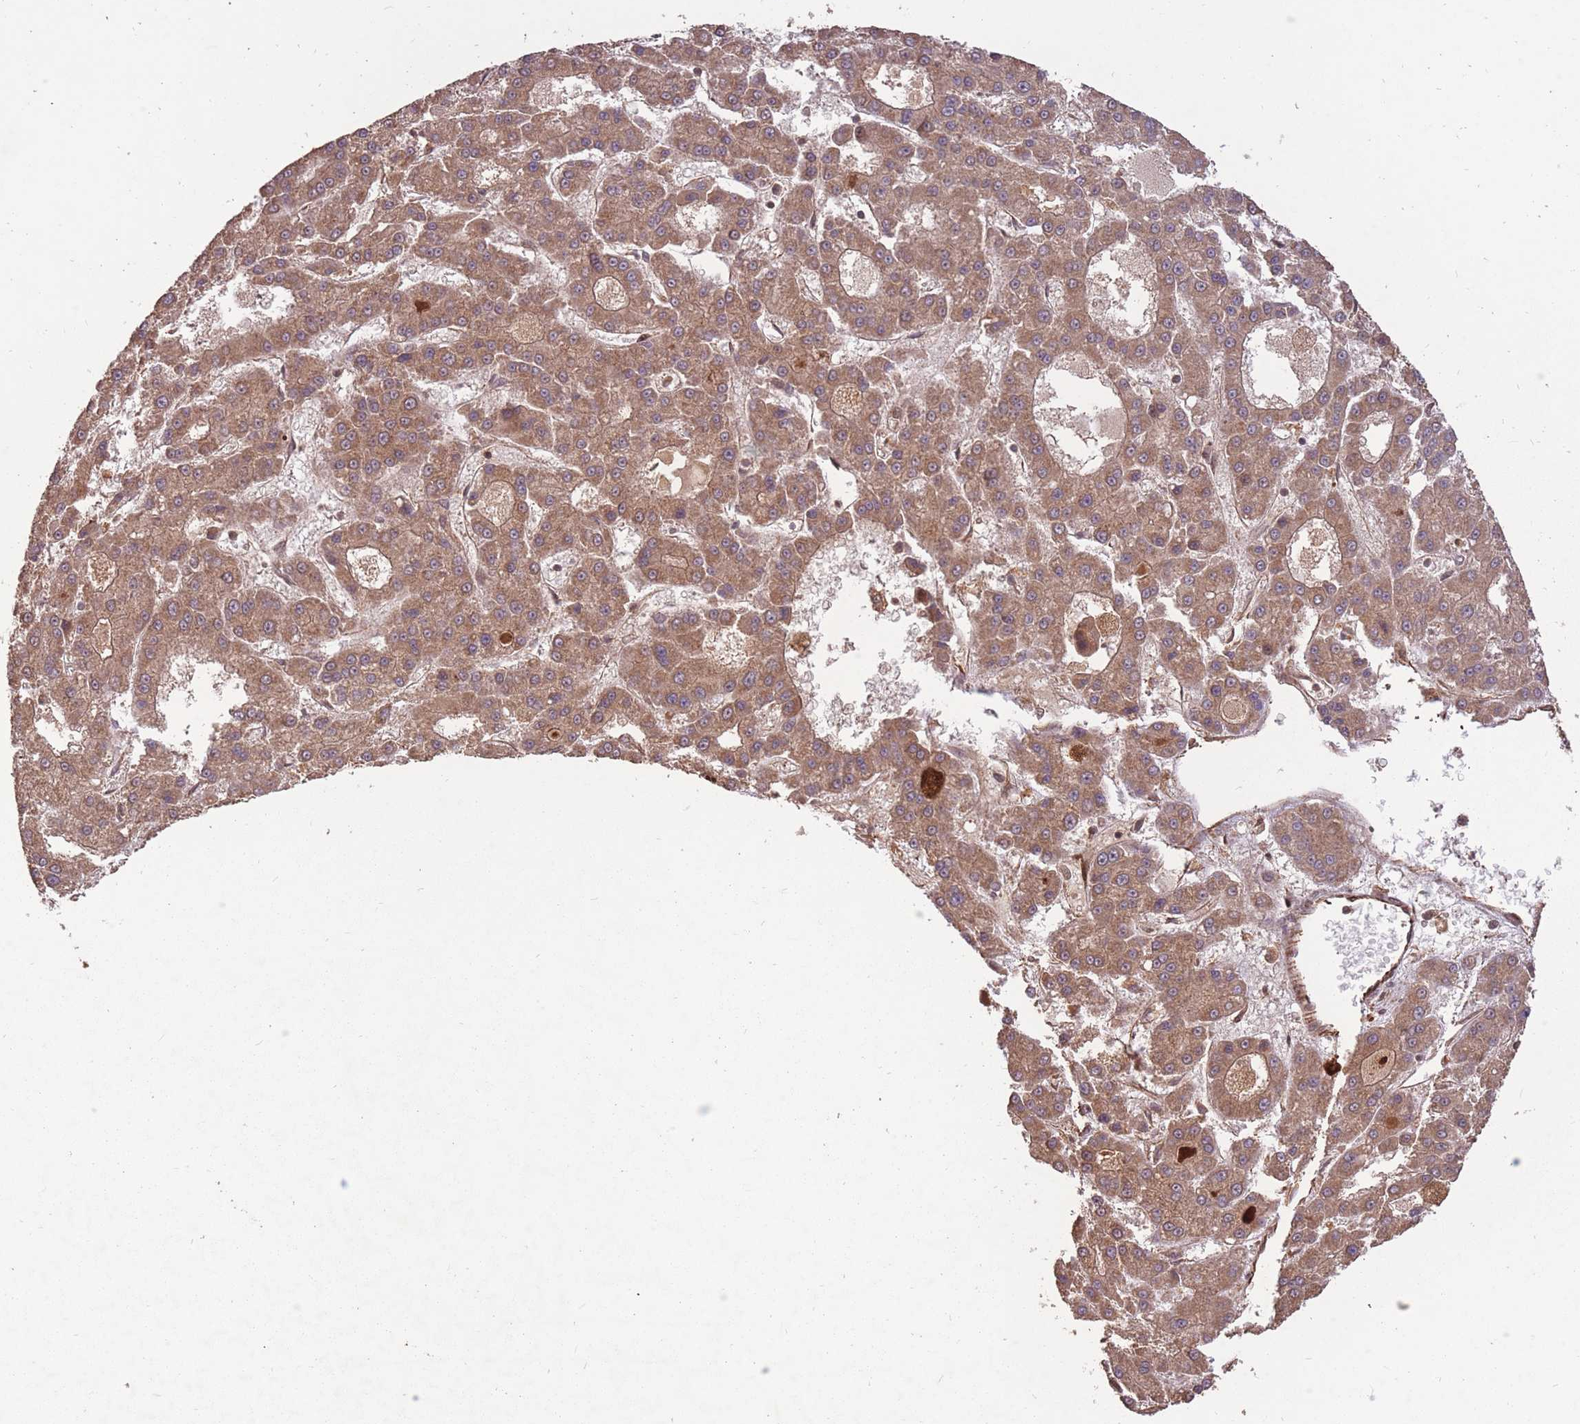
{"staining": {"intensity": "moderate", "quantity": ">75%", "location": "cytoplasmic/membranous"}, "tissue": "liver cancer", "cell_type": "Tumor cells", "image_type": "cancer", "snomed": [{"axis": "morphology", "description": "Carcinoma, Hepatocellular, NOS"}, {"axis": "topography", "description": "Liver"}], "caption": "High-power microscopy captured an immunohistochemistry (IHC) image of hepatocellular carcinoma (liver), revealing moderate cytoplasmic/membranous positivity in about >75% of tumor cells.", "gene": "ERBB3", "patient": {"sex": "male", "age": 70}}